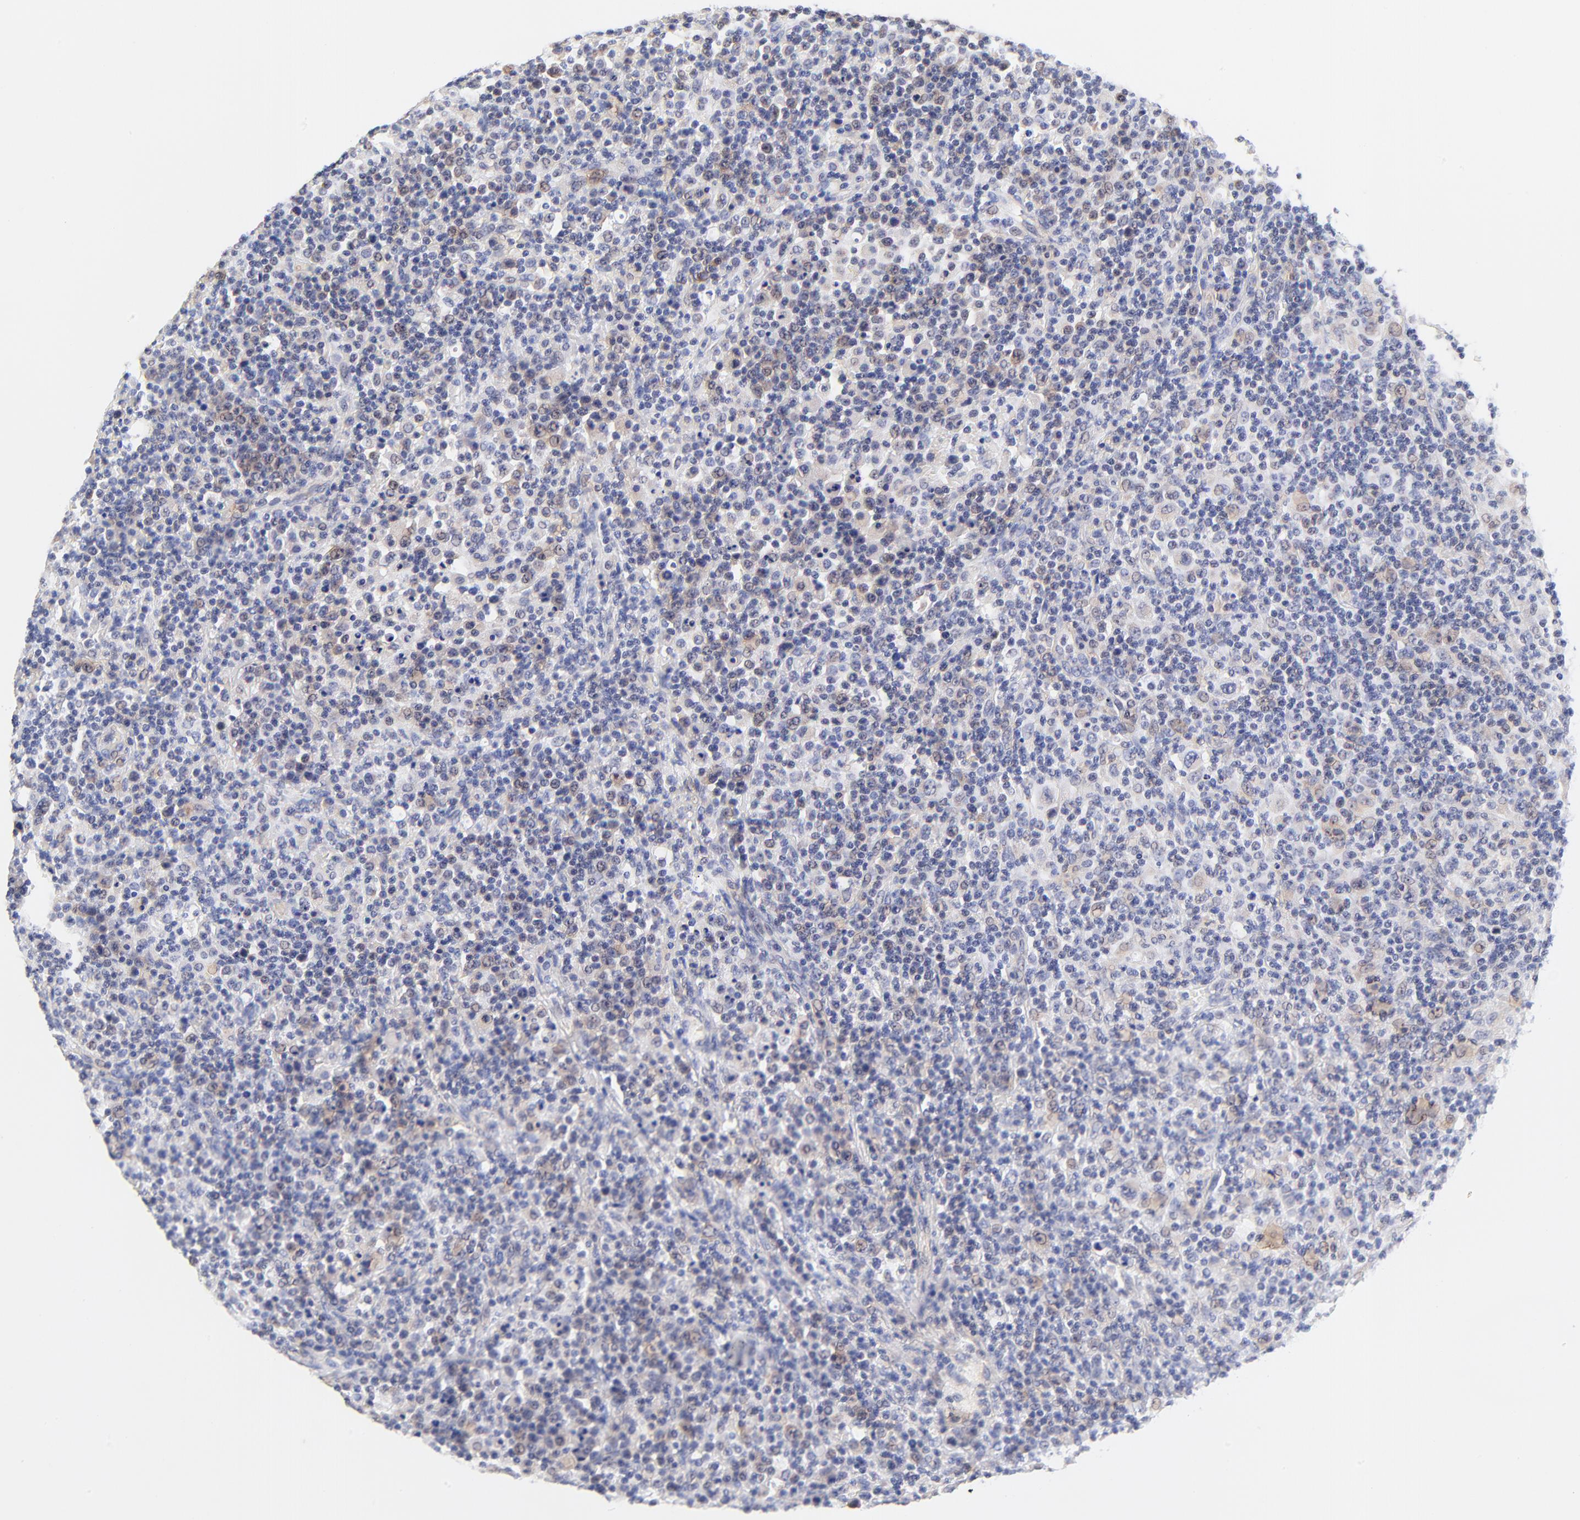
{"staining": {"intensity": "negative", "quantity": "none", "location": "none"}, "tissue": "lymphoma", "cell_type": "Tumor cells", "image_type": "cancer", "snomed": [{"axis": "morphology", "description": "Hodgkin's disease, NOS"}, {"axis": "topography", "description": "Lymph node"}], "caption": "Protein analysis of lymphoma demonstrates no significant staining in tumor cells.", "gene": "PTK7", "patient": {"sex": "male", "age": 65}}